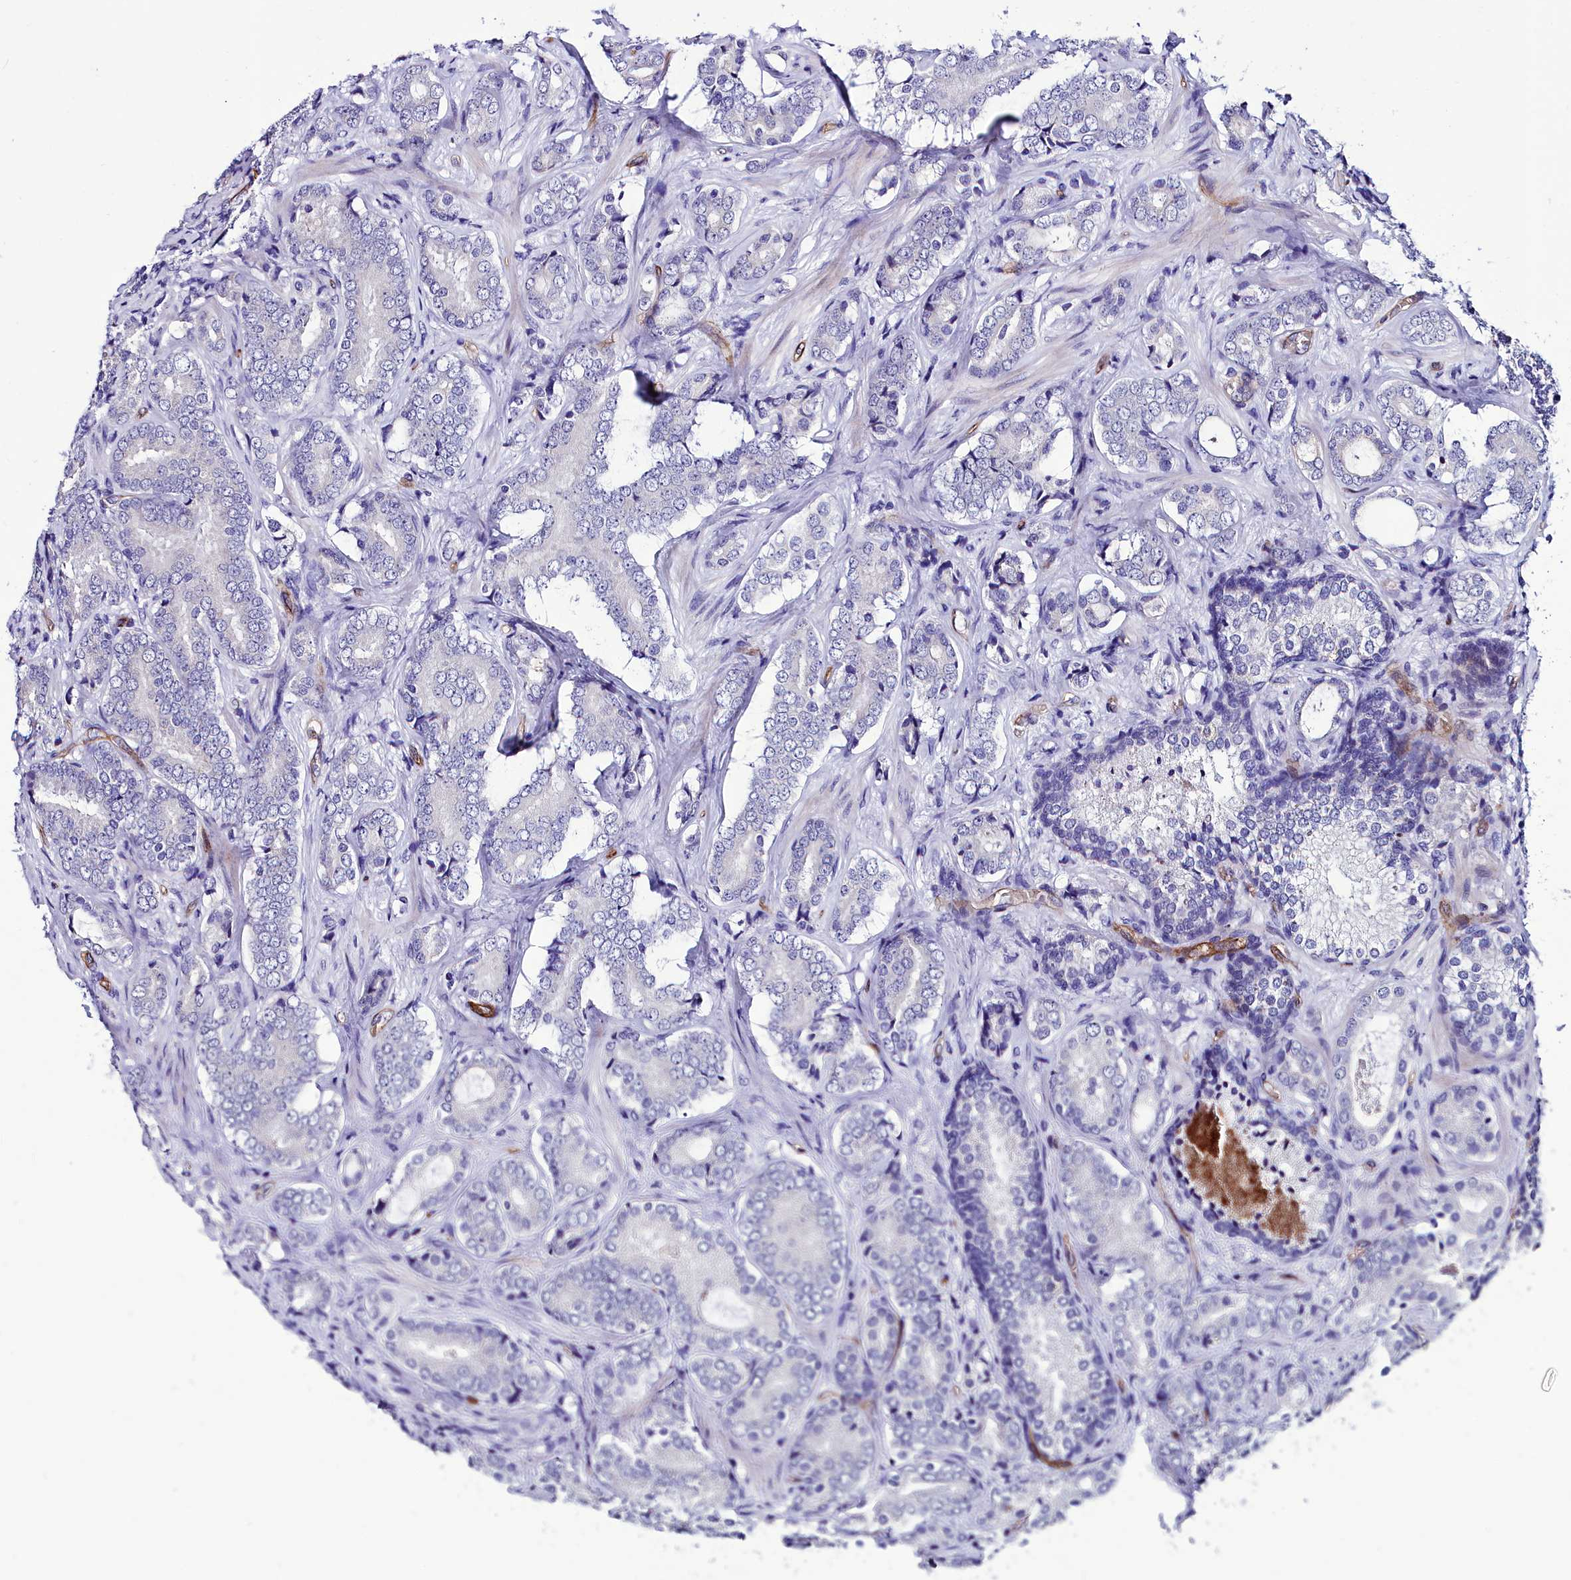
{"staining": {"intensity": "negative", "quantity": "none", "location": "none"}, "tissue": "prostate cancer", "cell_type": "Tumor cells", "image_type": "cancer", "snomed": [{"axis": "morphology", "description": "Adenocarcinoma, Low grade"}, {"axis": "topography", "description": "Prostate"}], "caption": "An immunohistochemistry photomicrograph of adenocarcinoma (low-grade) (prostate) is shown. There is no staining in tumor cells of adenocarcinoma (low-grade) (prostate).", "gene": "CYP4F11", "patient": {"sex": "male", "age": 58}}